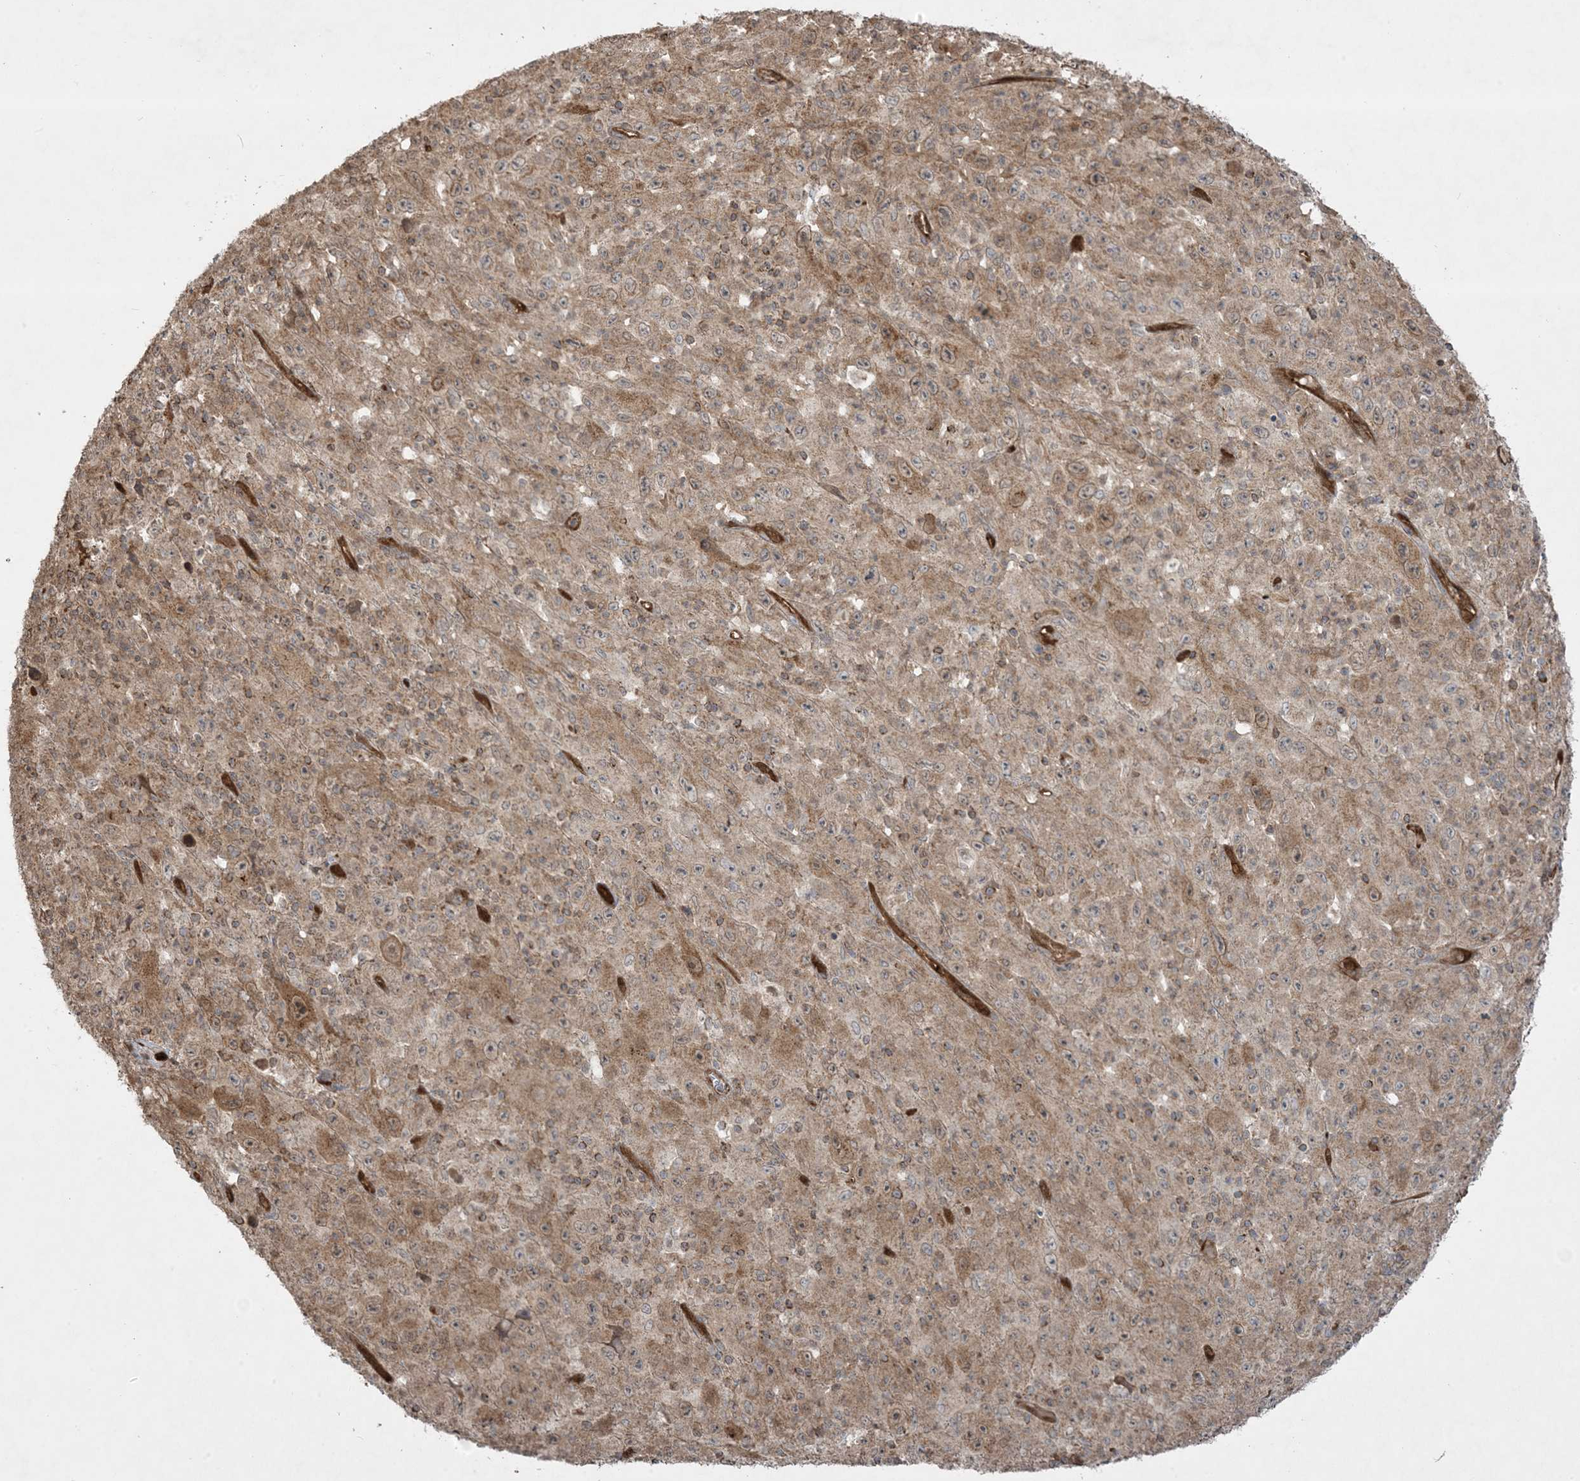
{"staining": {"intensity": "moderate", "quantity": ">75%", "location": "cytoplasmic/membranous"}, "tissue": "melanoma", "cell_type": "Tumor cells", "image_type": "cancer", "snomed": [{"axis": "morphology", "description": "Malignant melanoma, Metastatic site"}, {"axis": "topography", "description": "Skin"}], "caption": "Malignant melanoma (metastatic site) stained with a protein marker displays moderate staining in tumor cells.", "gene": "PPM1F", "patient": {"sex": "female", "age": 56}}